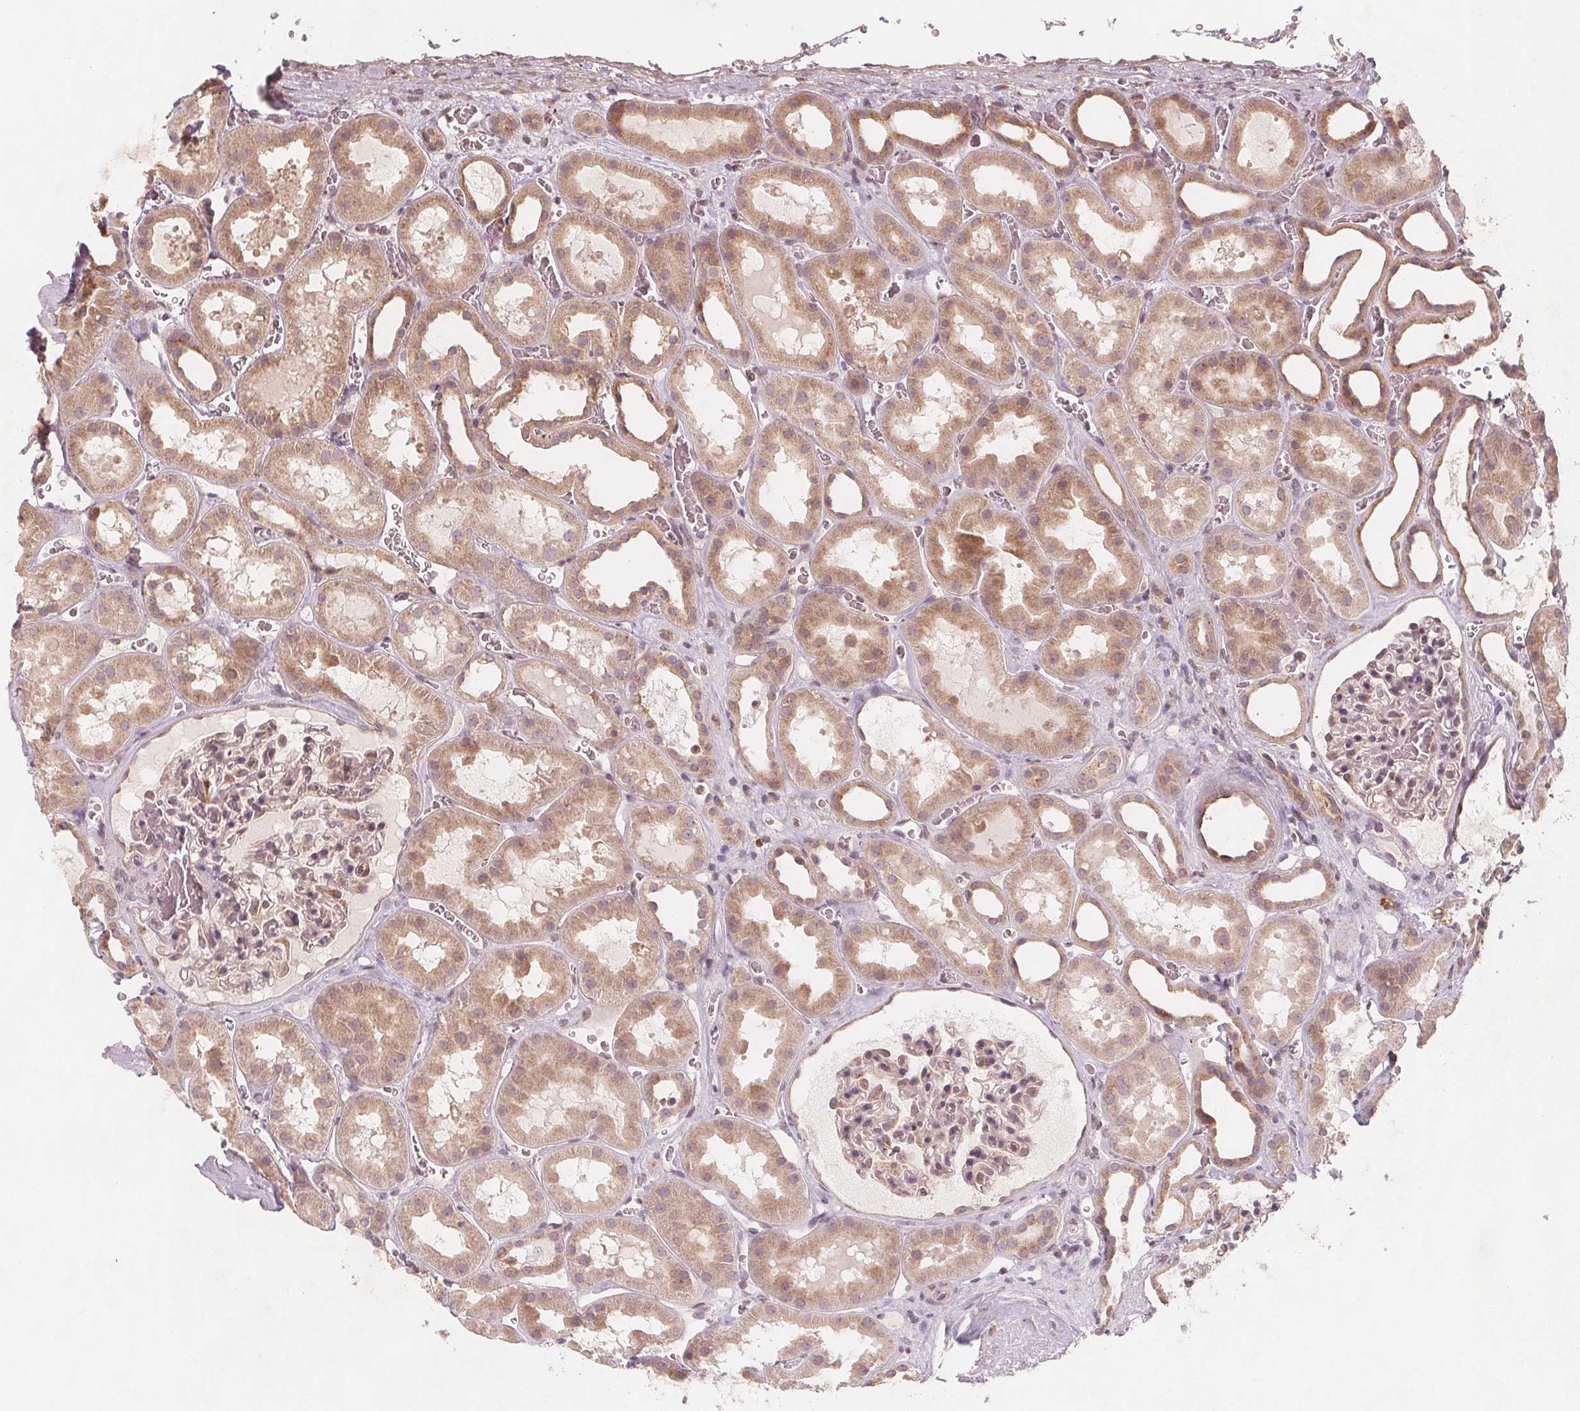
{"staining": {"intensity": "weak", "quantity": "25%-75%", "location": "cytoplasmic/membranous"}, "tissue": "kidney", "cell_type": "Cells in glomeruli", "image_type": "normal", "snomed": [{"axis": "morphology", "description": "Normal tissue, NOS"}, {"axis": "topography", "description": "Kidney"}], "caption": "Unremarkable kidney shows weak cytoplasmic/membranous positivity in about 25%-75% of cells in glomeruli, visualized by immunohistochemistry. The protein is shown in brown color, while the nuclei are stained blue.", "gene": "NCSTN", "patient": {"sex": "female", "age": 41}}